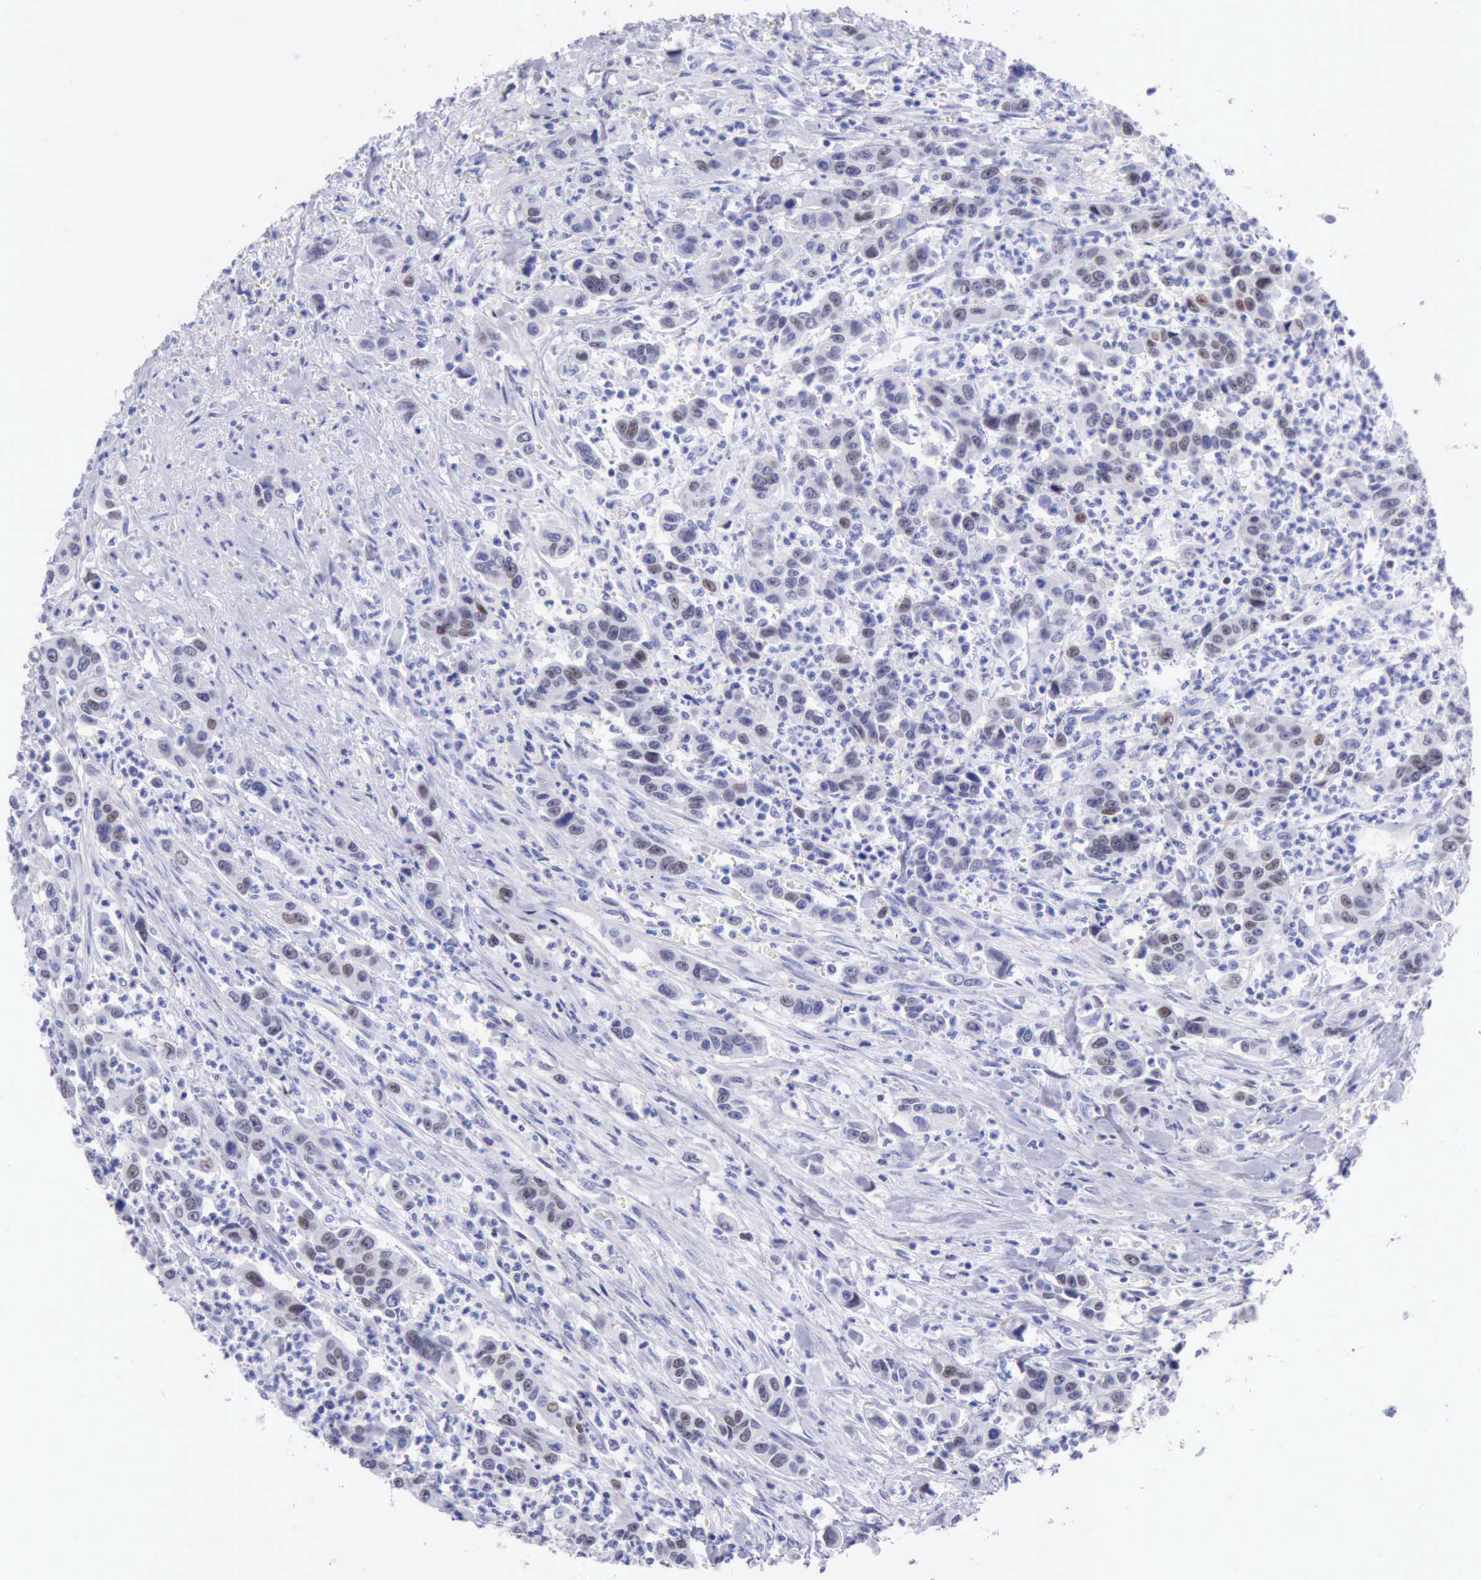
{"staining": {"intensity": "weak", "quantity": "<25%", "location": "nuclear"}, "tissue": "urothelial cancer", "cell_type": "Tumor cells", "image_type": "cancer", "snomed": [{"axis": "morphology", "description": "Urothelial carcinoma, High grade"}, {"axis": "topography", "description": "Urinary bladder"}], "caption": "An IHC micrograph of urothelial cancer is shown. There is no staining in tumor cells of urothelial cancer.", "gene": "MCM2", "patient": {"sex": "male", "age": 86}}